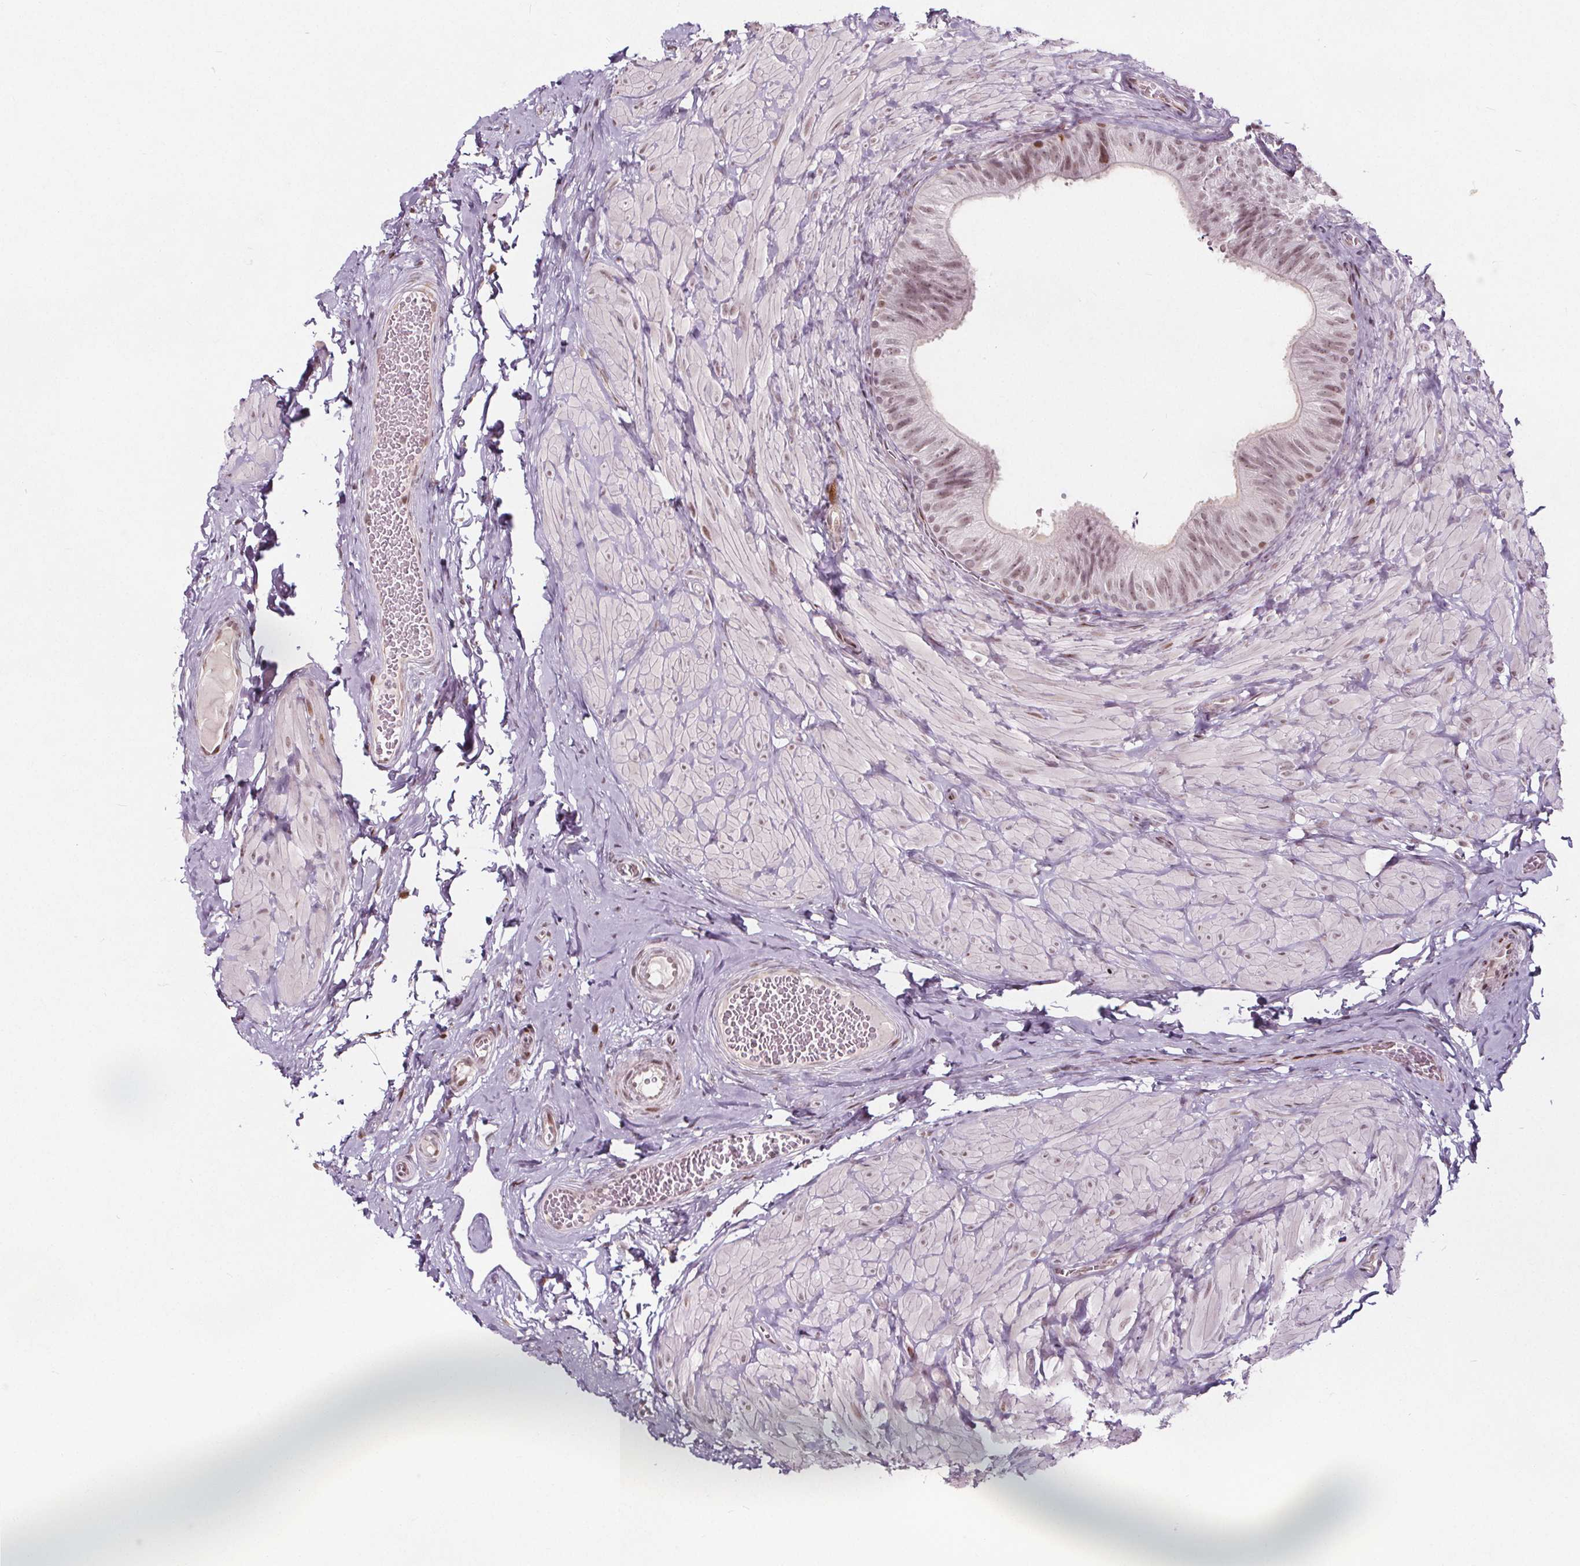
{"staining": {"intensity": "weak", "quantity": "25%-75%", "location": "nuclear"}, "tissue": "epididymis", "cell_type": "Glandular cells", "image_type": "normal", "snomed": [{"axis": "morphology", "description": "Normal tissue, NOS"}, {"axis": "topography", "description": "Epididymis, spermatic cord, NOS"}, {"axis": "topography", "description": "Epididymis"}, {"axis": "topography", "description": "Peripheral nerve tissue"}], "caption": "The micrograph demonstrates staining of unremarkable epididymis, revealing weak nuclear protein positivity (brown color) within glandular cells. (IHC, brightfield microscopy, high magnification).", "gene": "TAF6L", "patient": {"sex": "male", "age": 29}}